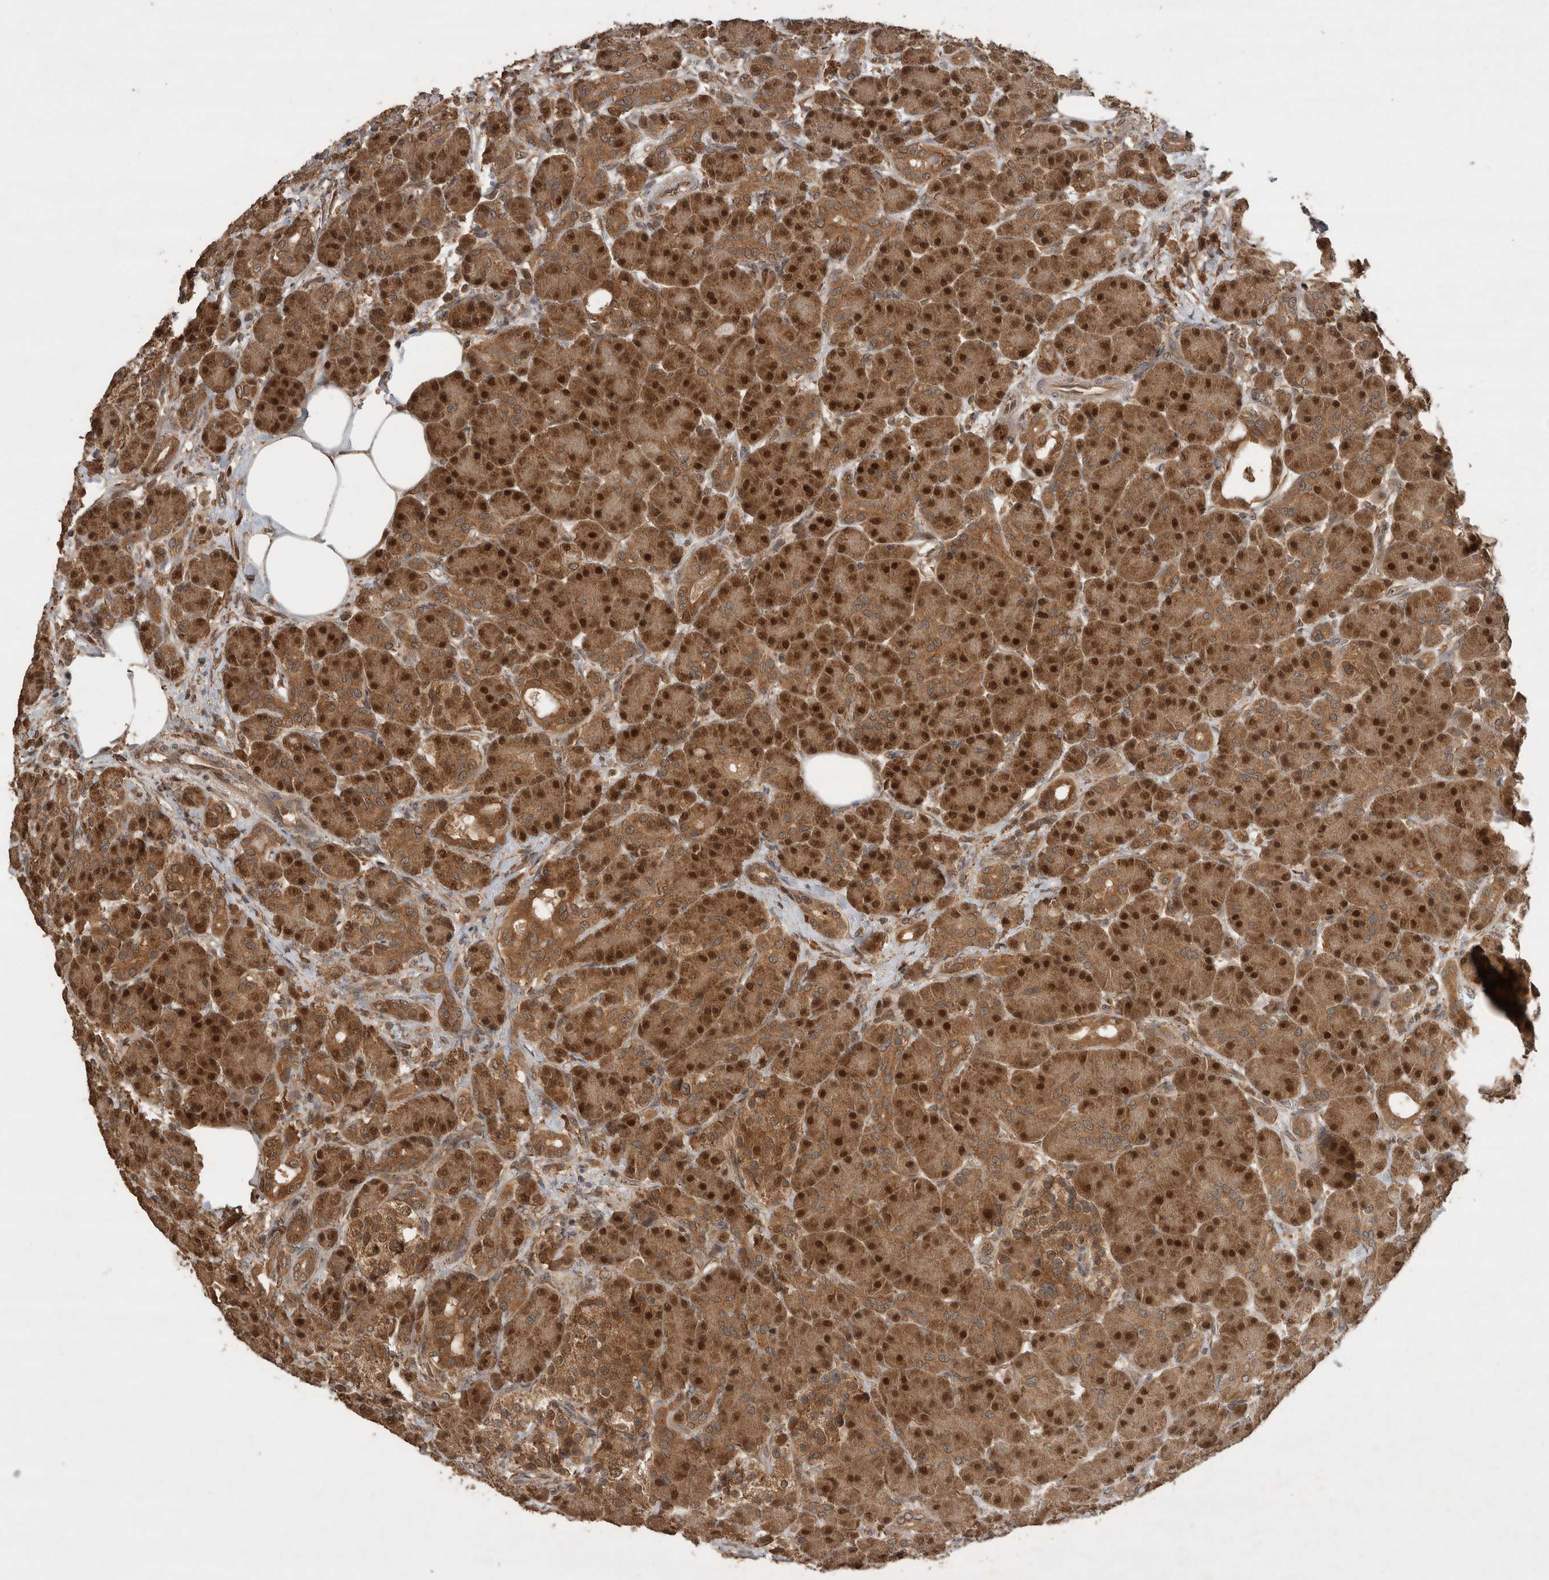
{"staining": {"intensity": "strong", "quantity": ">75%", "location": "cytoplasmic/membranous,nuclear"}, "tissue": "pancreas", "cell_type": "Exocrine glandular cells", "image_type": "normal", "snomed": [{"axis": "morphology", "description": "Normal tissue, NOS"}, {"axis": "topography", "description": "Pancreas"}], "caption": "Immunohistochemical staining of normal human pancreas demonstrates high levels of strong cytoplasmic/membranous,nuclear expression in about >75% of exocrine glandular cells.", "gene": "OTUD7B", "patient": {"sex": "male", "age": 63}}